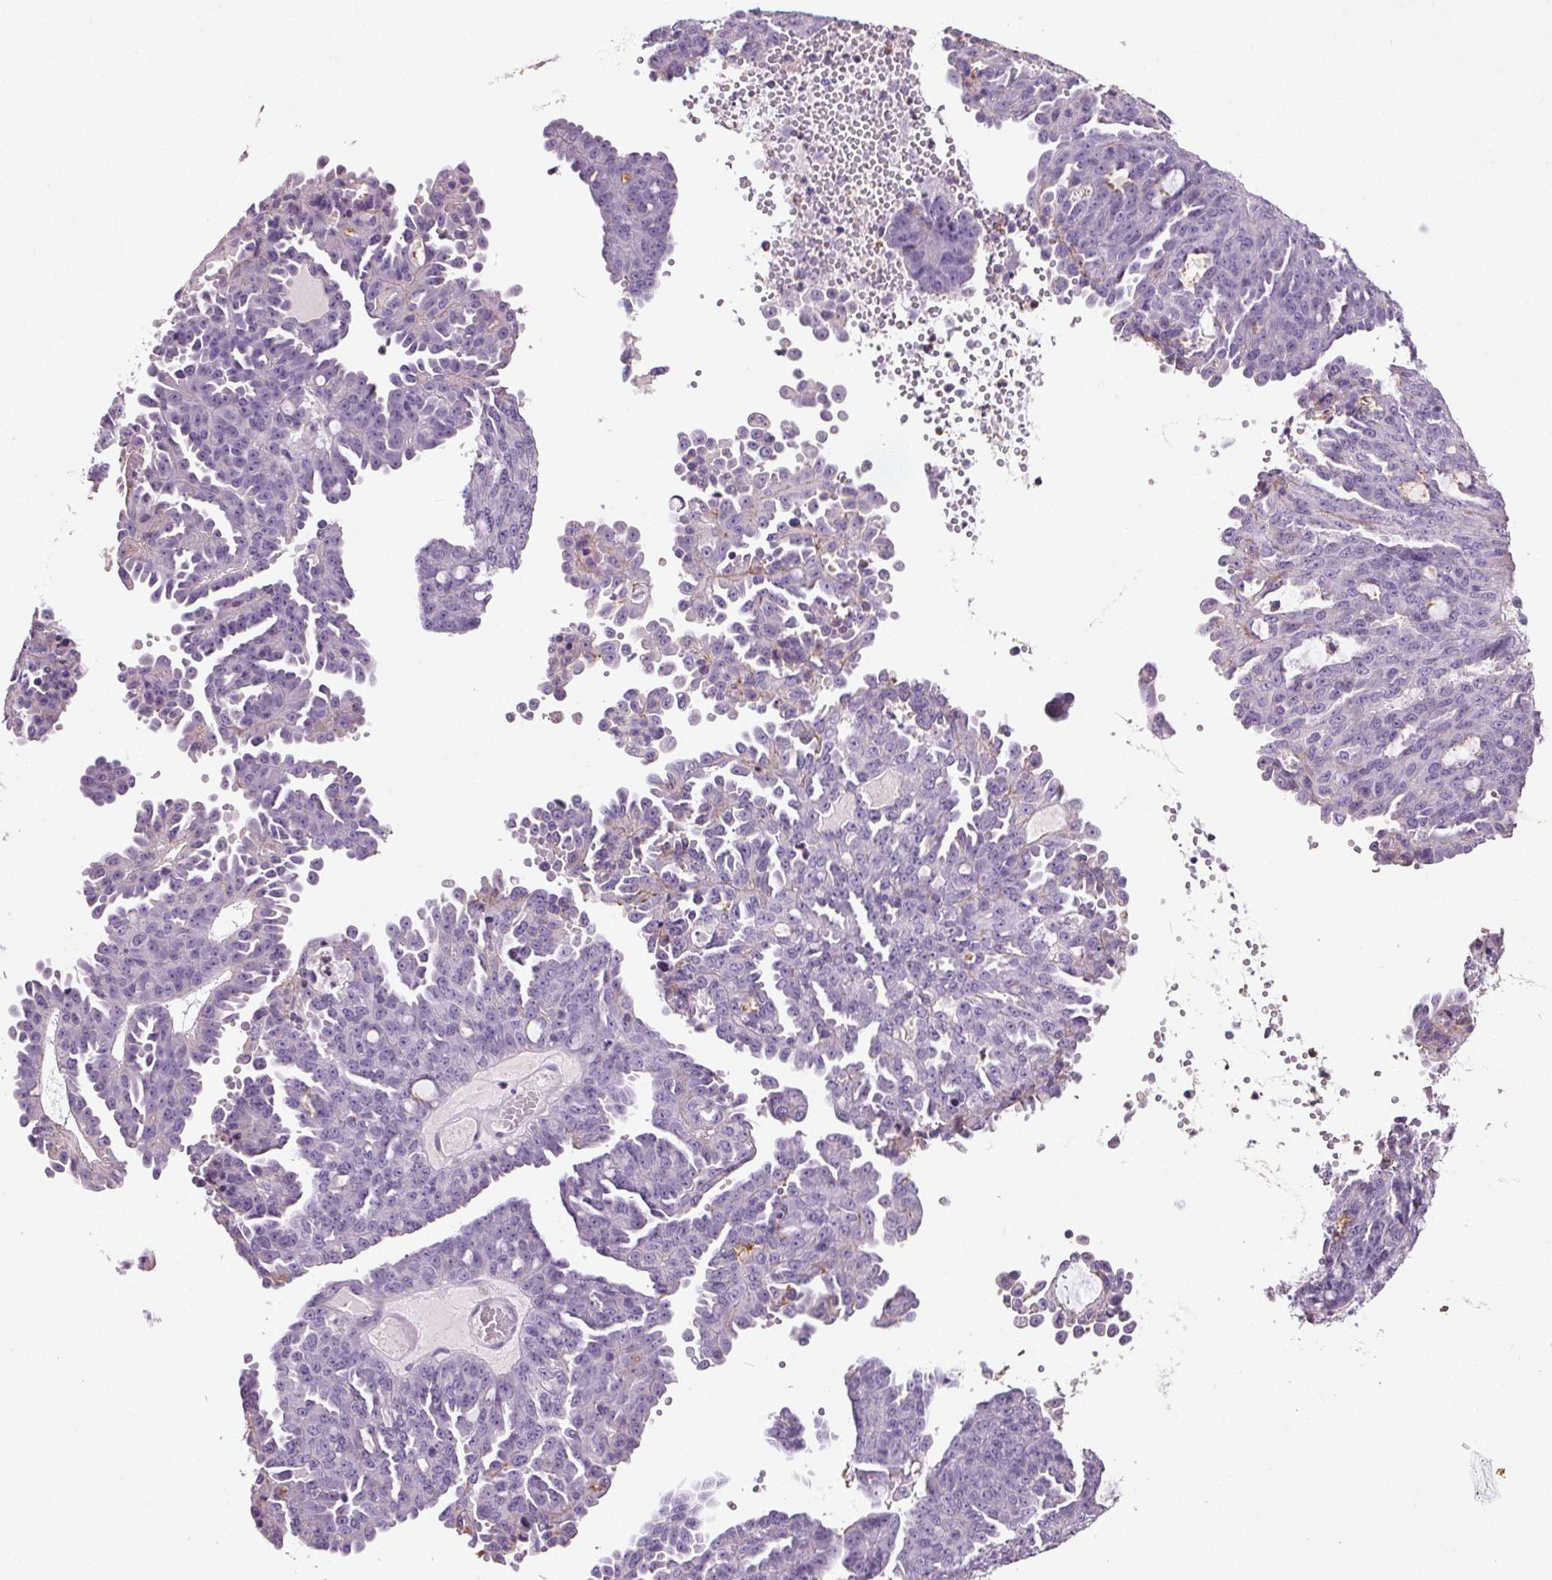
{"staining": {"intensity": "negative", "quantity": "none", "location": "none"}, "tissue": "ovarian cancer", "cell_type": "Tumor cells", "image_type": "cancer", "snomed": [{"axis": "morphology", "description": "Cystadenocarcinoma, serous, NOS"}, {"axis": "topography", "description": "Ovary"}], "caption": "Immunohistochemistry (IHC) of ovarian cancer exhibits no expression in tumor cells. Nuclei are stained in blue.", "gene": "C19orf84", "patient": {"sex": "female", "age": 71}}